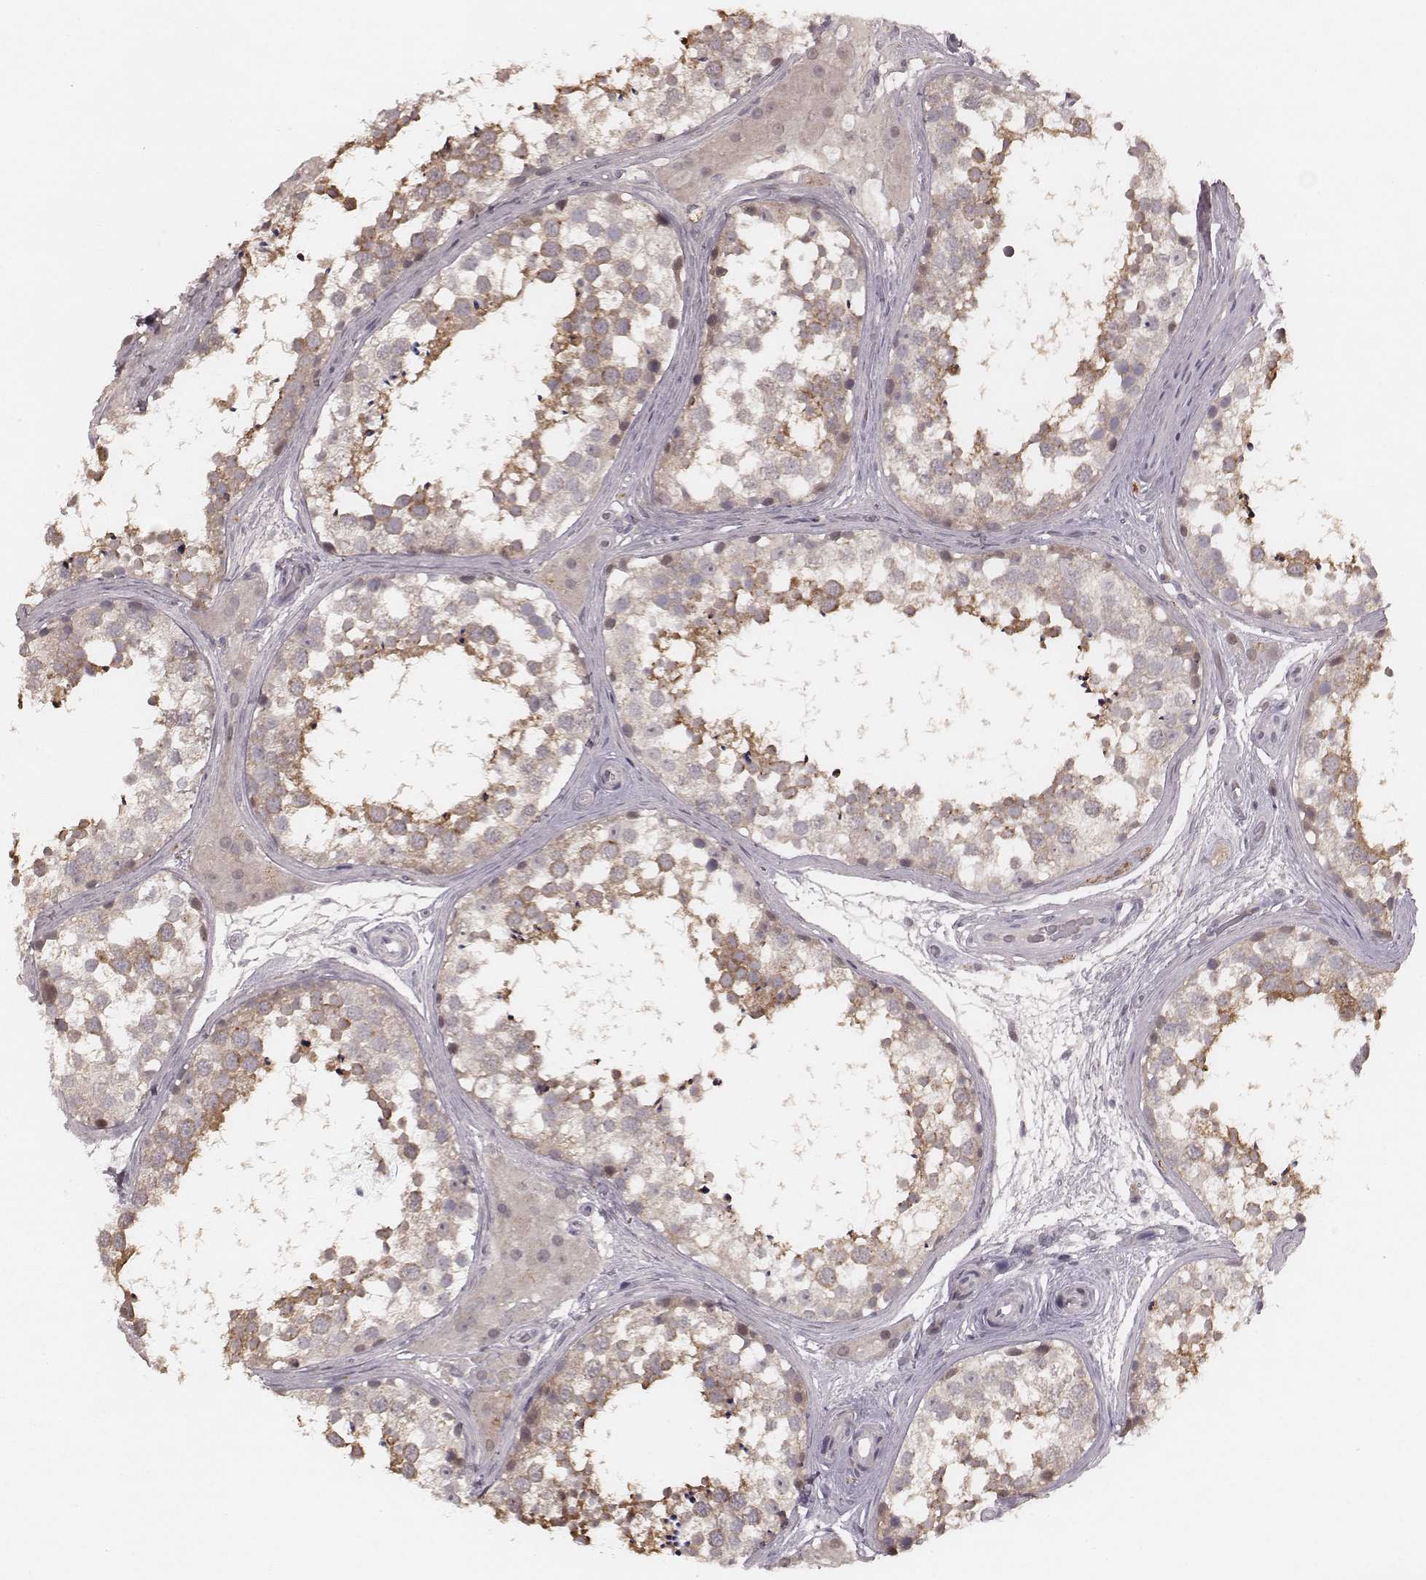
{"staining": {"intensity": "moderate", "quantity": "25%-75%", "location": "cytoplasmic/membranous"}, "tissue": "testis", "cell_type": "Cells in seminiferous ducts", "image_type": "normal", "snomed": [{"axis": "morphology", "description": "Normal tissue, NOS"}, {"axis": "morphology", "description": "Seminoma, NOS"}, {"axis": "topography", "description": "Testis"}], "caption": "Cells in seminiferous ducts display medium levels of moderate cytoplasmic/membranous expression in about 25%-75% of cells in benign human testis. The protein is shown in brown color, while the nuclei are stained blue.", "gene": "FAM13B", "patient": {"sex": "male", "age": 65}}